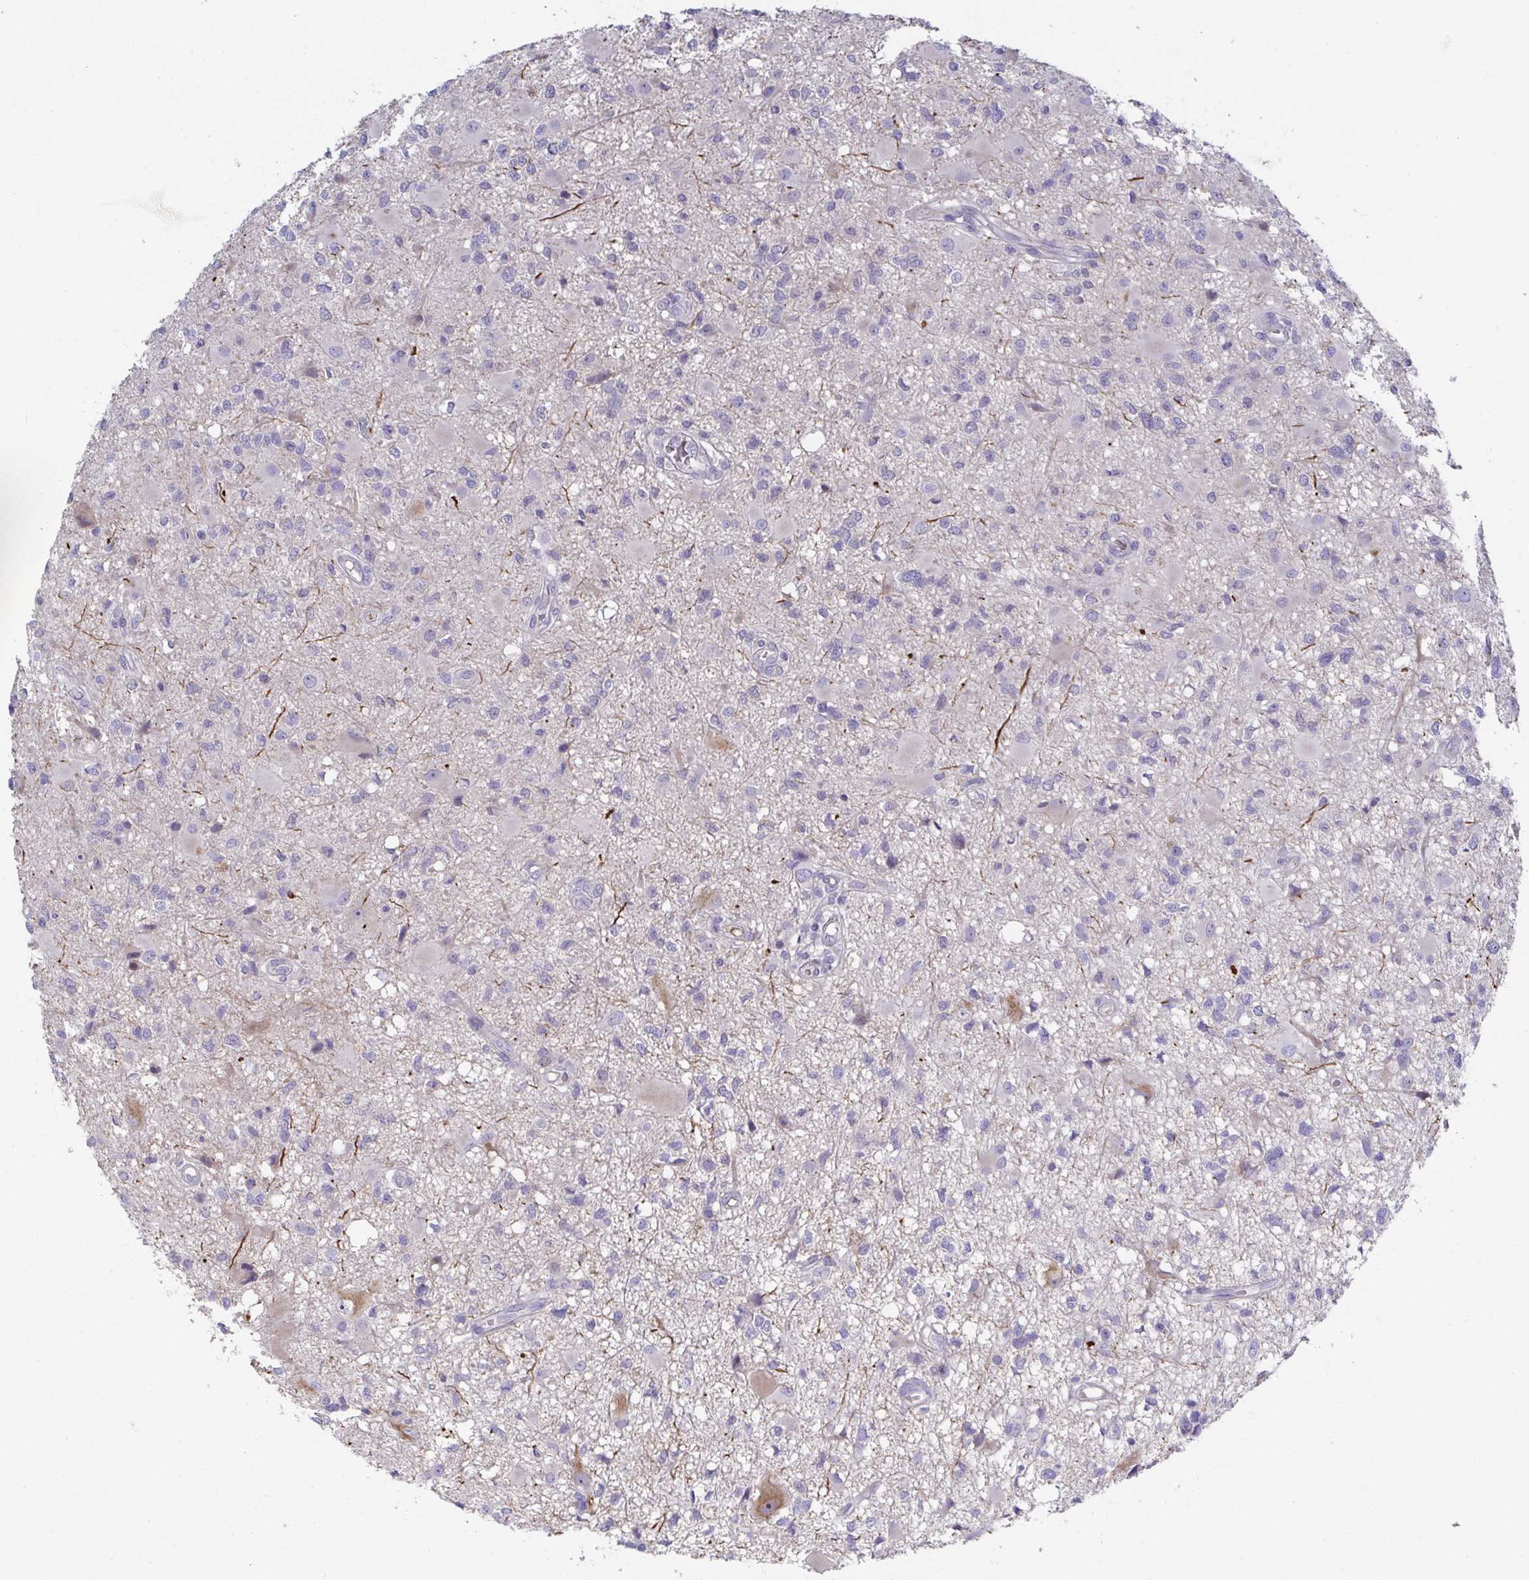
{"staining": {"intensity": "negative", "quantity": "none", "location": "none"}, "tissue": "glioma", "cell_type": "Tumor cells", "image_type": "cancer", "snomed": [{"axis": "morphology", "description": "Glioma, malignant, High grade"}, {"axis": "topography", "description": "Brain"}], "caption": "Image shows no protein expression in tumor cells of malignant glioma (high-grade) tissue.", "gene": "ANO5", "patient": {"sex": "male", "age": 54}}